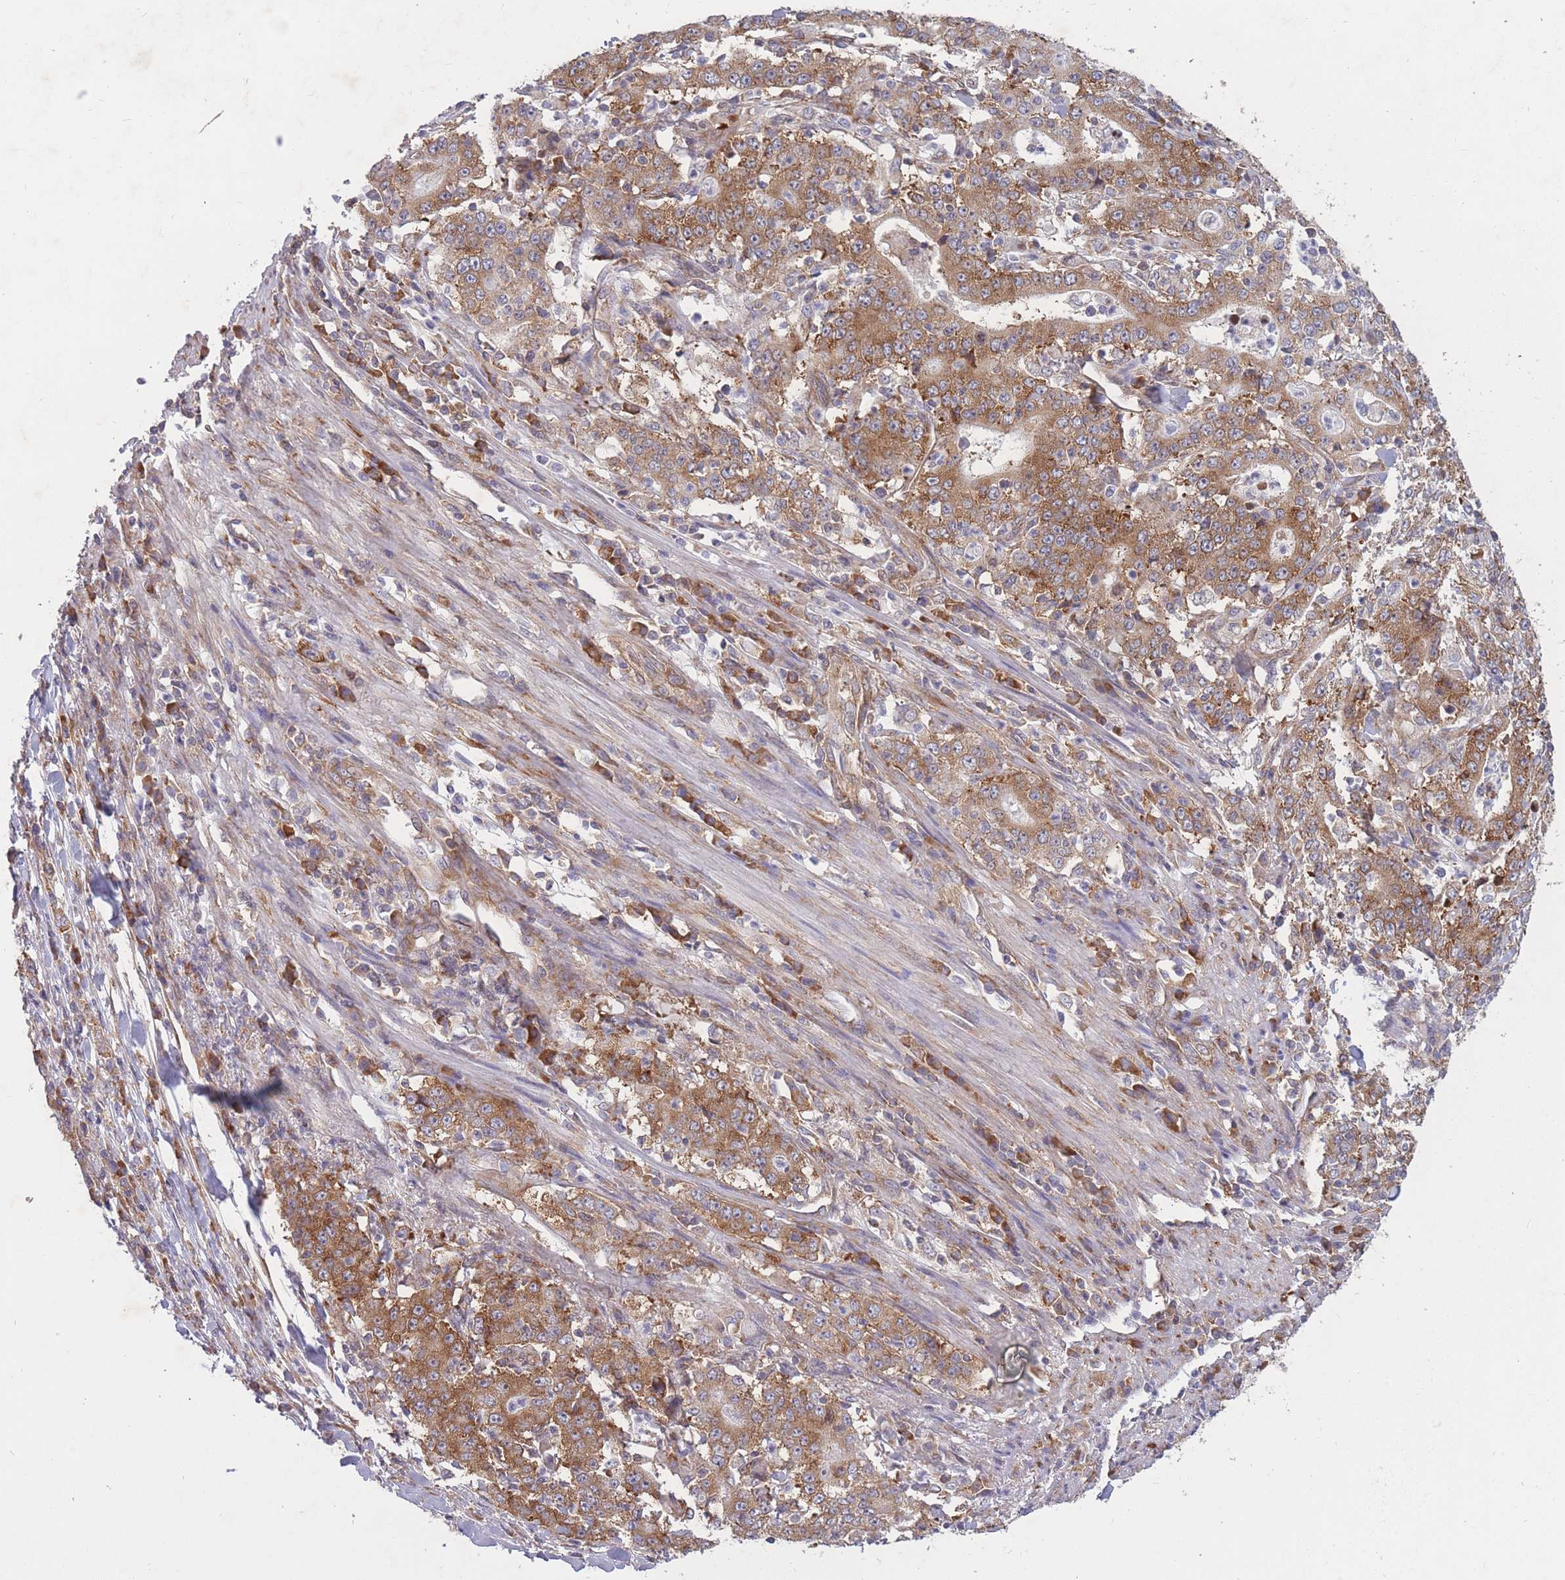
{"staining": {"intensity": "moderate", "quantity": ">75%", "location": "cytoplasmic/membranous"}, "tissue": "stomach cancer", "cell_type": "Tumor cells", "image_type": "cancer", "snomed": [{"axis": "morphology", "description": "Normal tissue, NOS"}, {"axis": "morphology", "description": "Adenocarcinoma, NOS"}, {"axis": "topography", "description": "Stomach, upper"}, {"axis": "topography", "description": "Stomach"}], "caption": "An image showing moderate cytoplasmic/membranous expression in about >75% of tumor cells in stomach cancer, as visualized by brown immunohistochemical staining.", "gene": "CCDC124", "patient": {"sex": "male", "age": 59}}